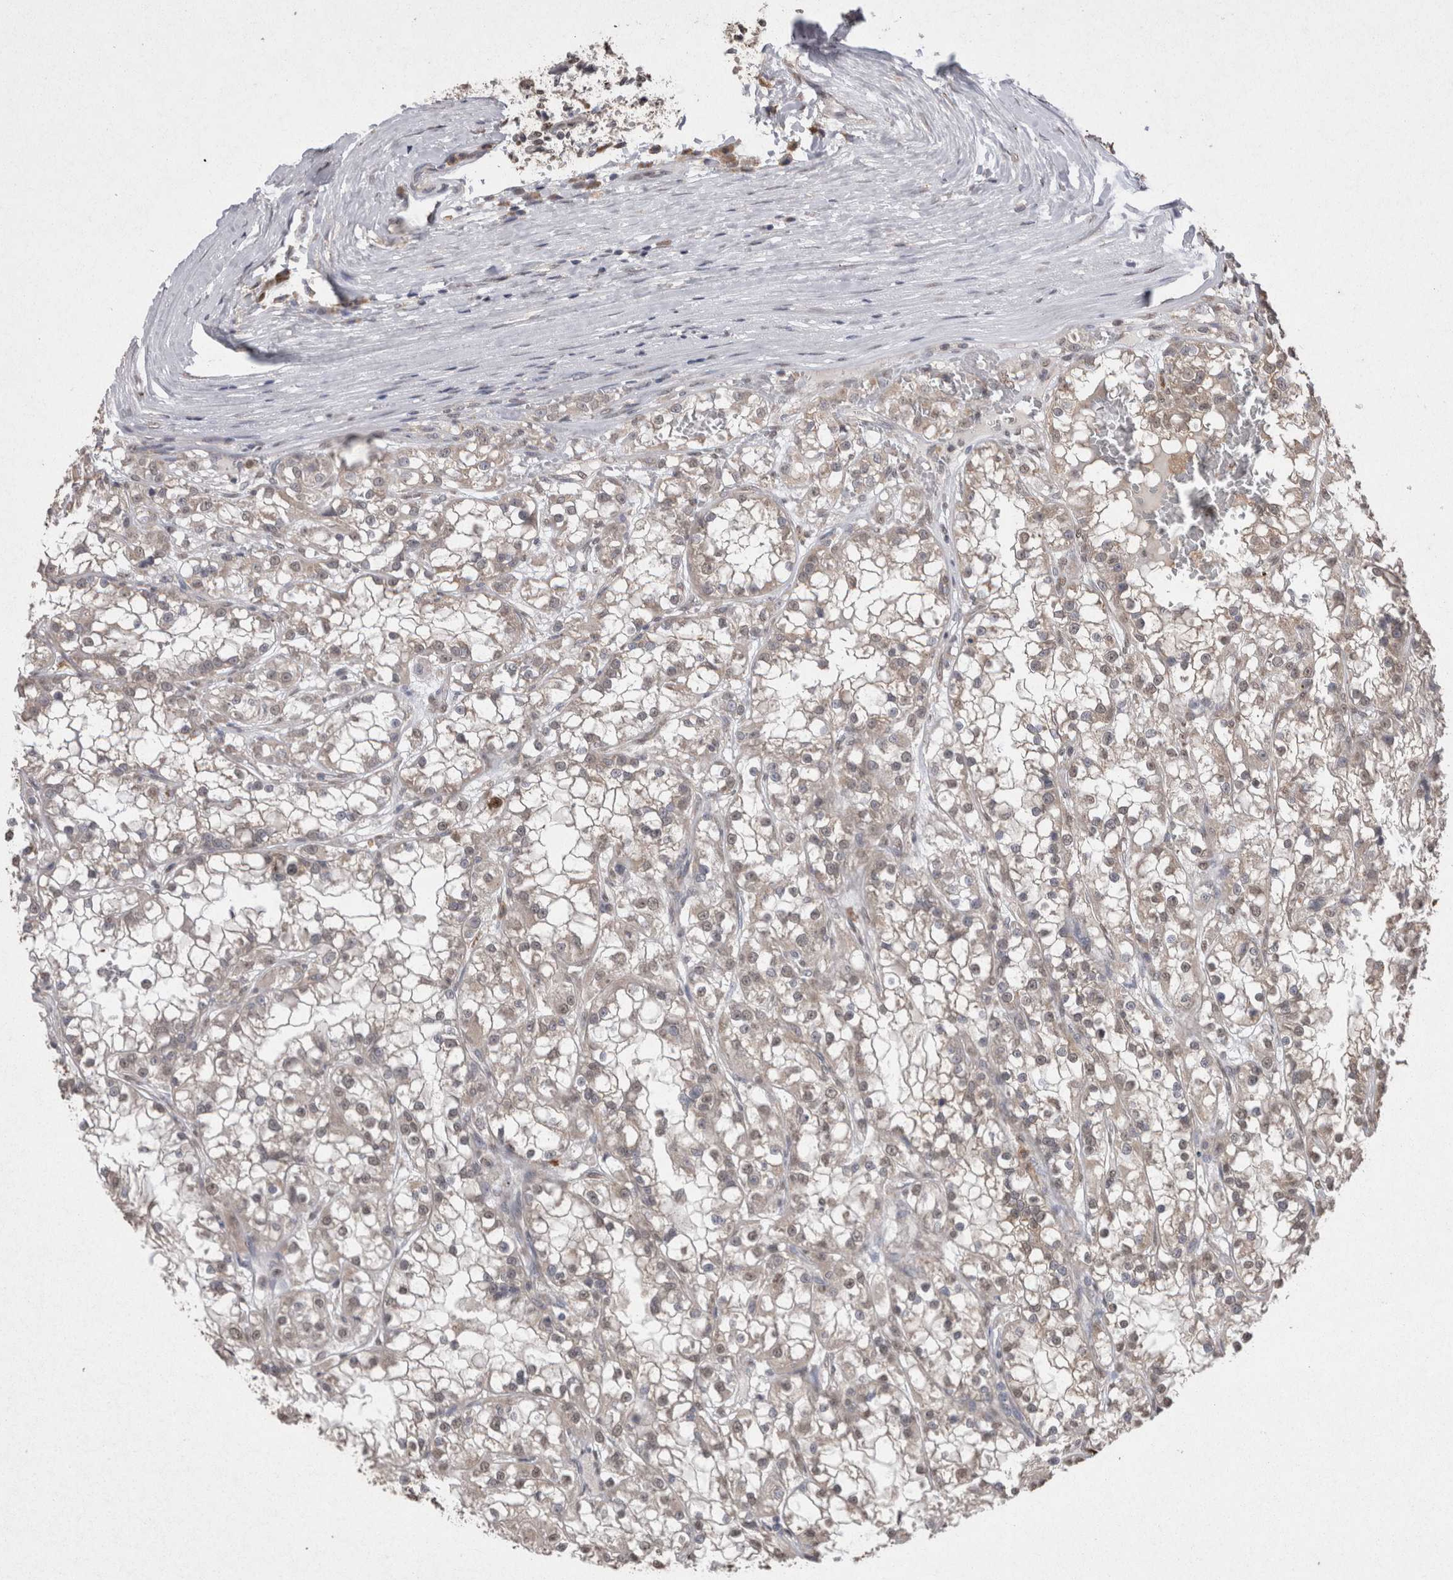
{"staining": {"intensity": "weak", "quantity": "<25%", "location": "nuclear"}, "tissue": "renal cancer", "cell_type": "Tumor cells", "image_type": "cancer", "snomed": [{"axis": "morphology", "description": "Adenocarcinoma, NOS"}, {"axis": "topography", "description": "Kidney"}], "caption": "Immunohistochemistry of adenocarcinoma (renal) reveals no positivity in tumor cells.", "gene": "GRK5", "patient": {"sex": "female", "age": 52}}